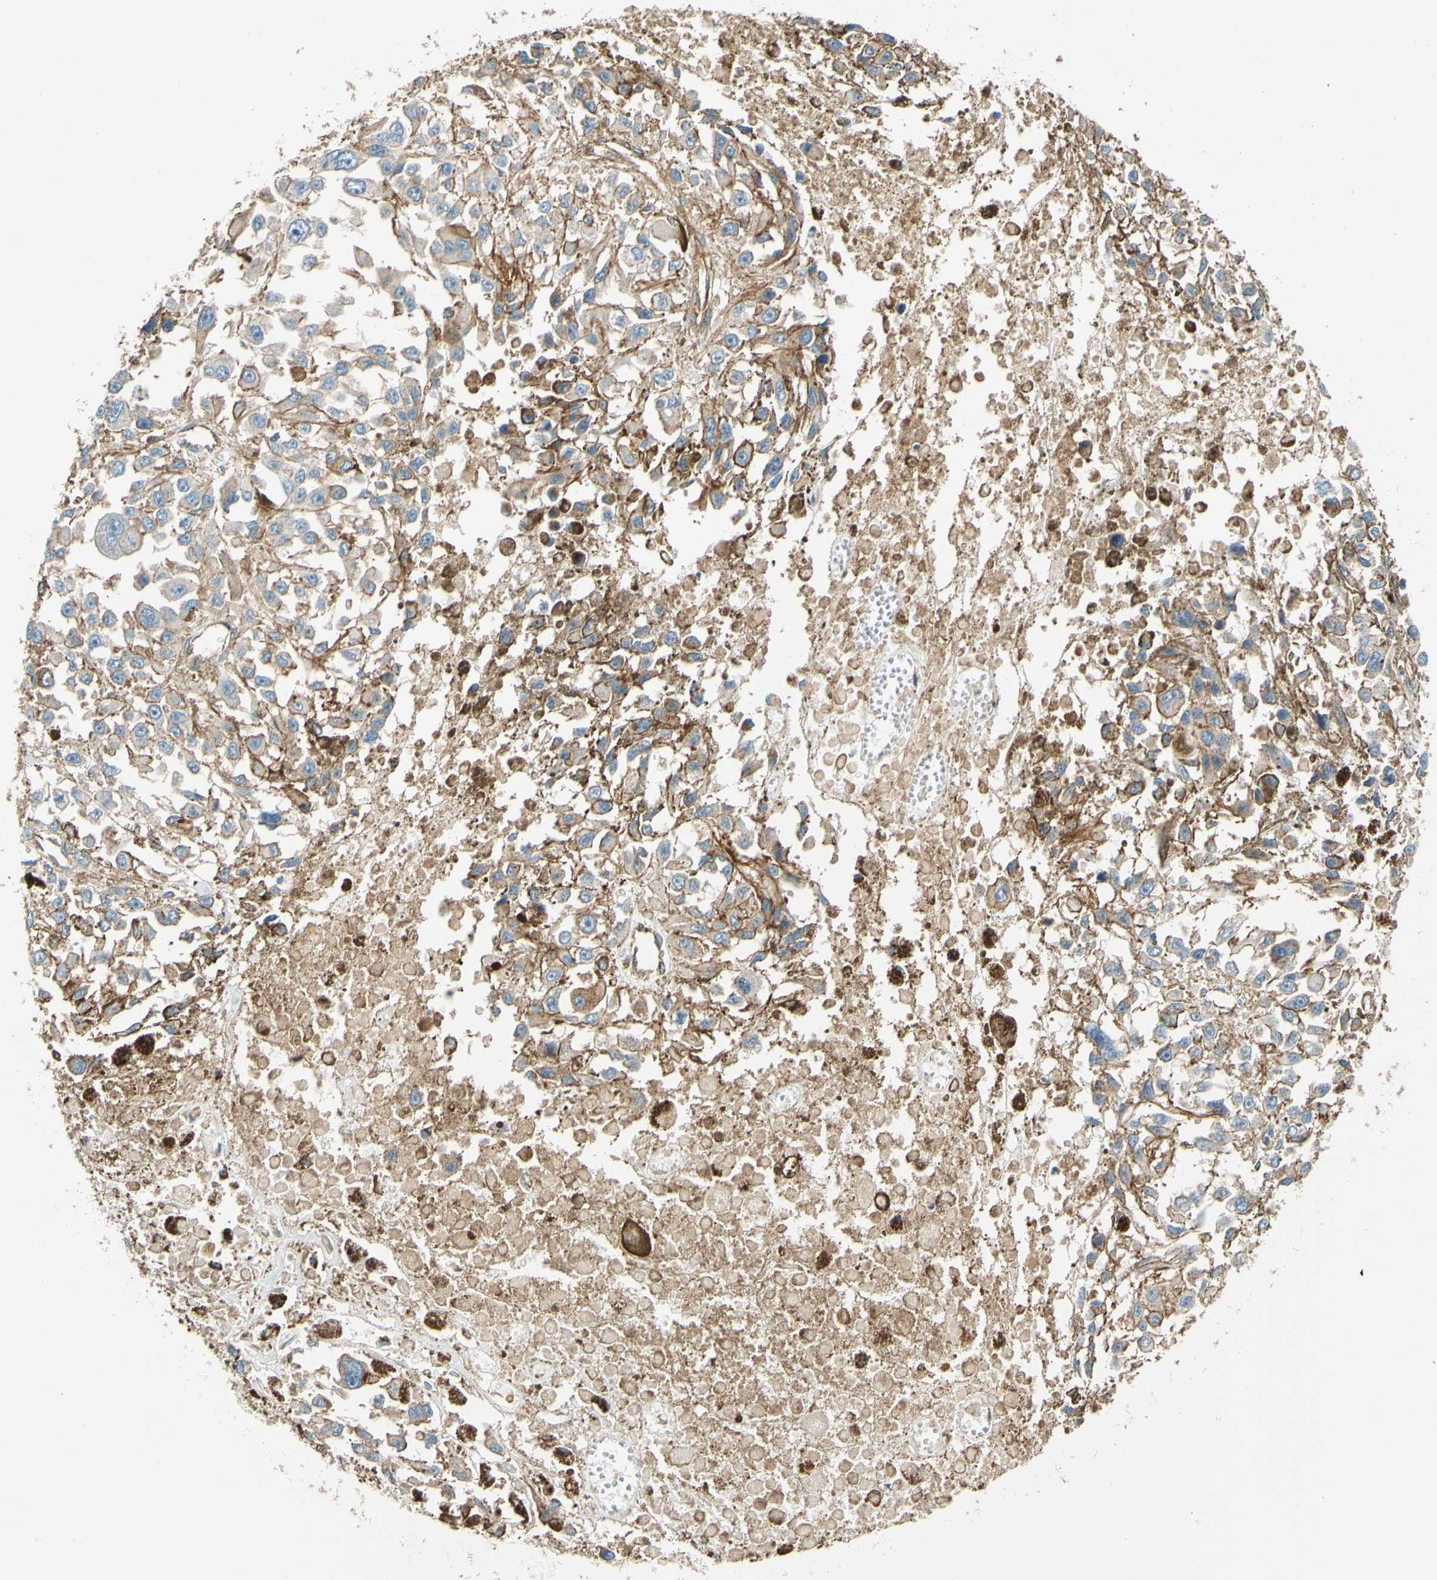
{"staining": {"intensity": "weak", "quantity": "<25%", "location": "cytoplasmic/membranous"}, "tissue": "melanoma", "cell_type": "Tumor cells", "image_type": "cancer", "snomed": [{"axis": "morphology", "description": "Malignant melanoma, Metastatic site"}, {"axis": "topography", "description": "Lymph node"}], "caption": "Tumor cells show no significant protein staining in melanoma.", "gene": "SPTAN1", "patient": {"sex": "male", "age": 59}}